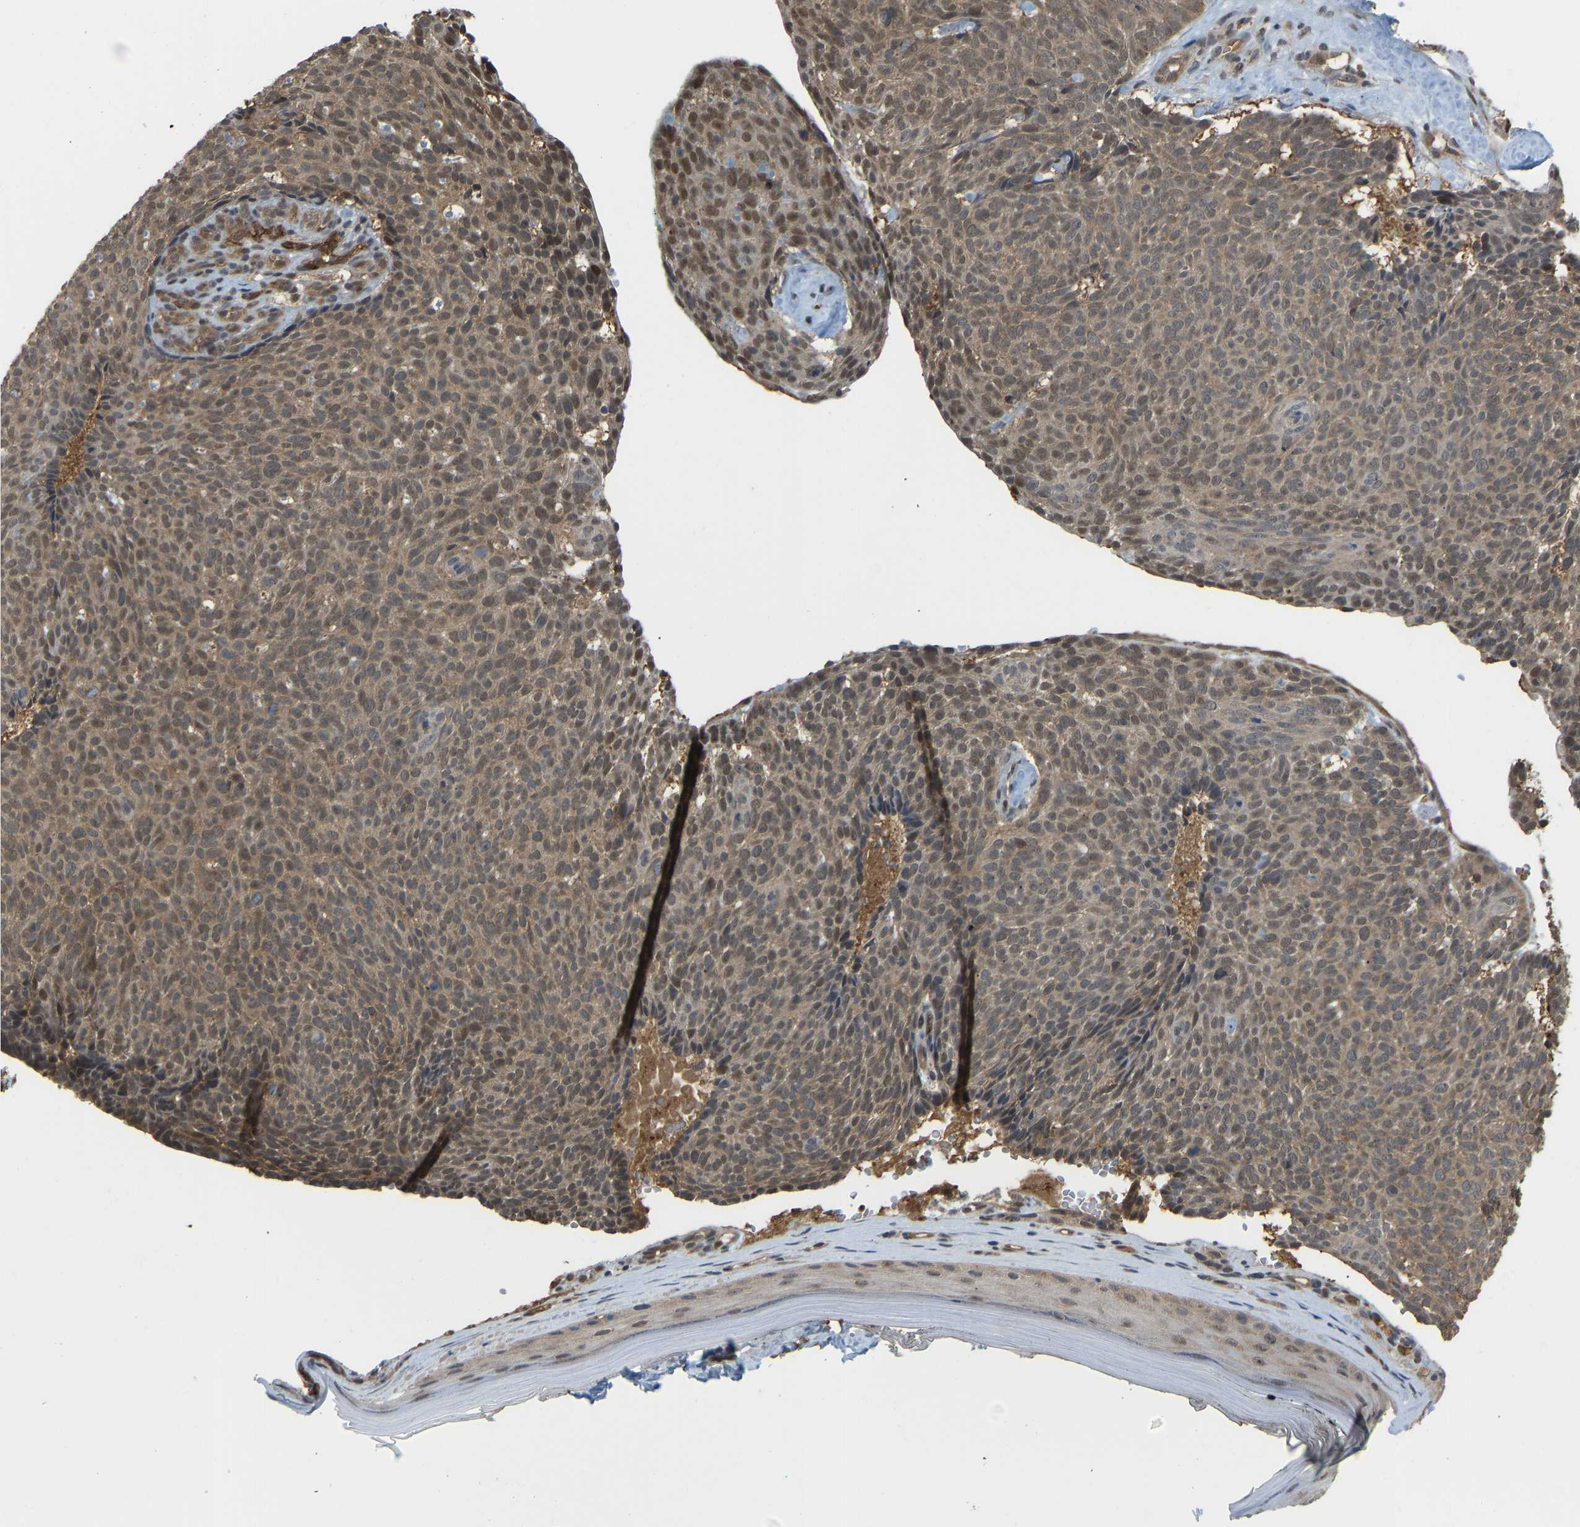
{"staining": {"intensity": "moderate", "quantity": ">75%", "location": "cytoplasmic/membranous,nuclear"}, "tissue": "skin cancer", "cell_type": "Tumor cells", "image_type": "cancer", "snomed": [{"axis": "morphology", "description": "Basal cell carcinoma"}, {"axis": "topography", "description": "Skin"}], "caption": "Protein expression analysis of human basal cell carcinoma (skin) reveals moderate cytoplasmic/membranous and nuclear staining in about >75% of tumor cells.", "gene": "CCT8", "patient": {"sex": "male", "age": 61}}